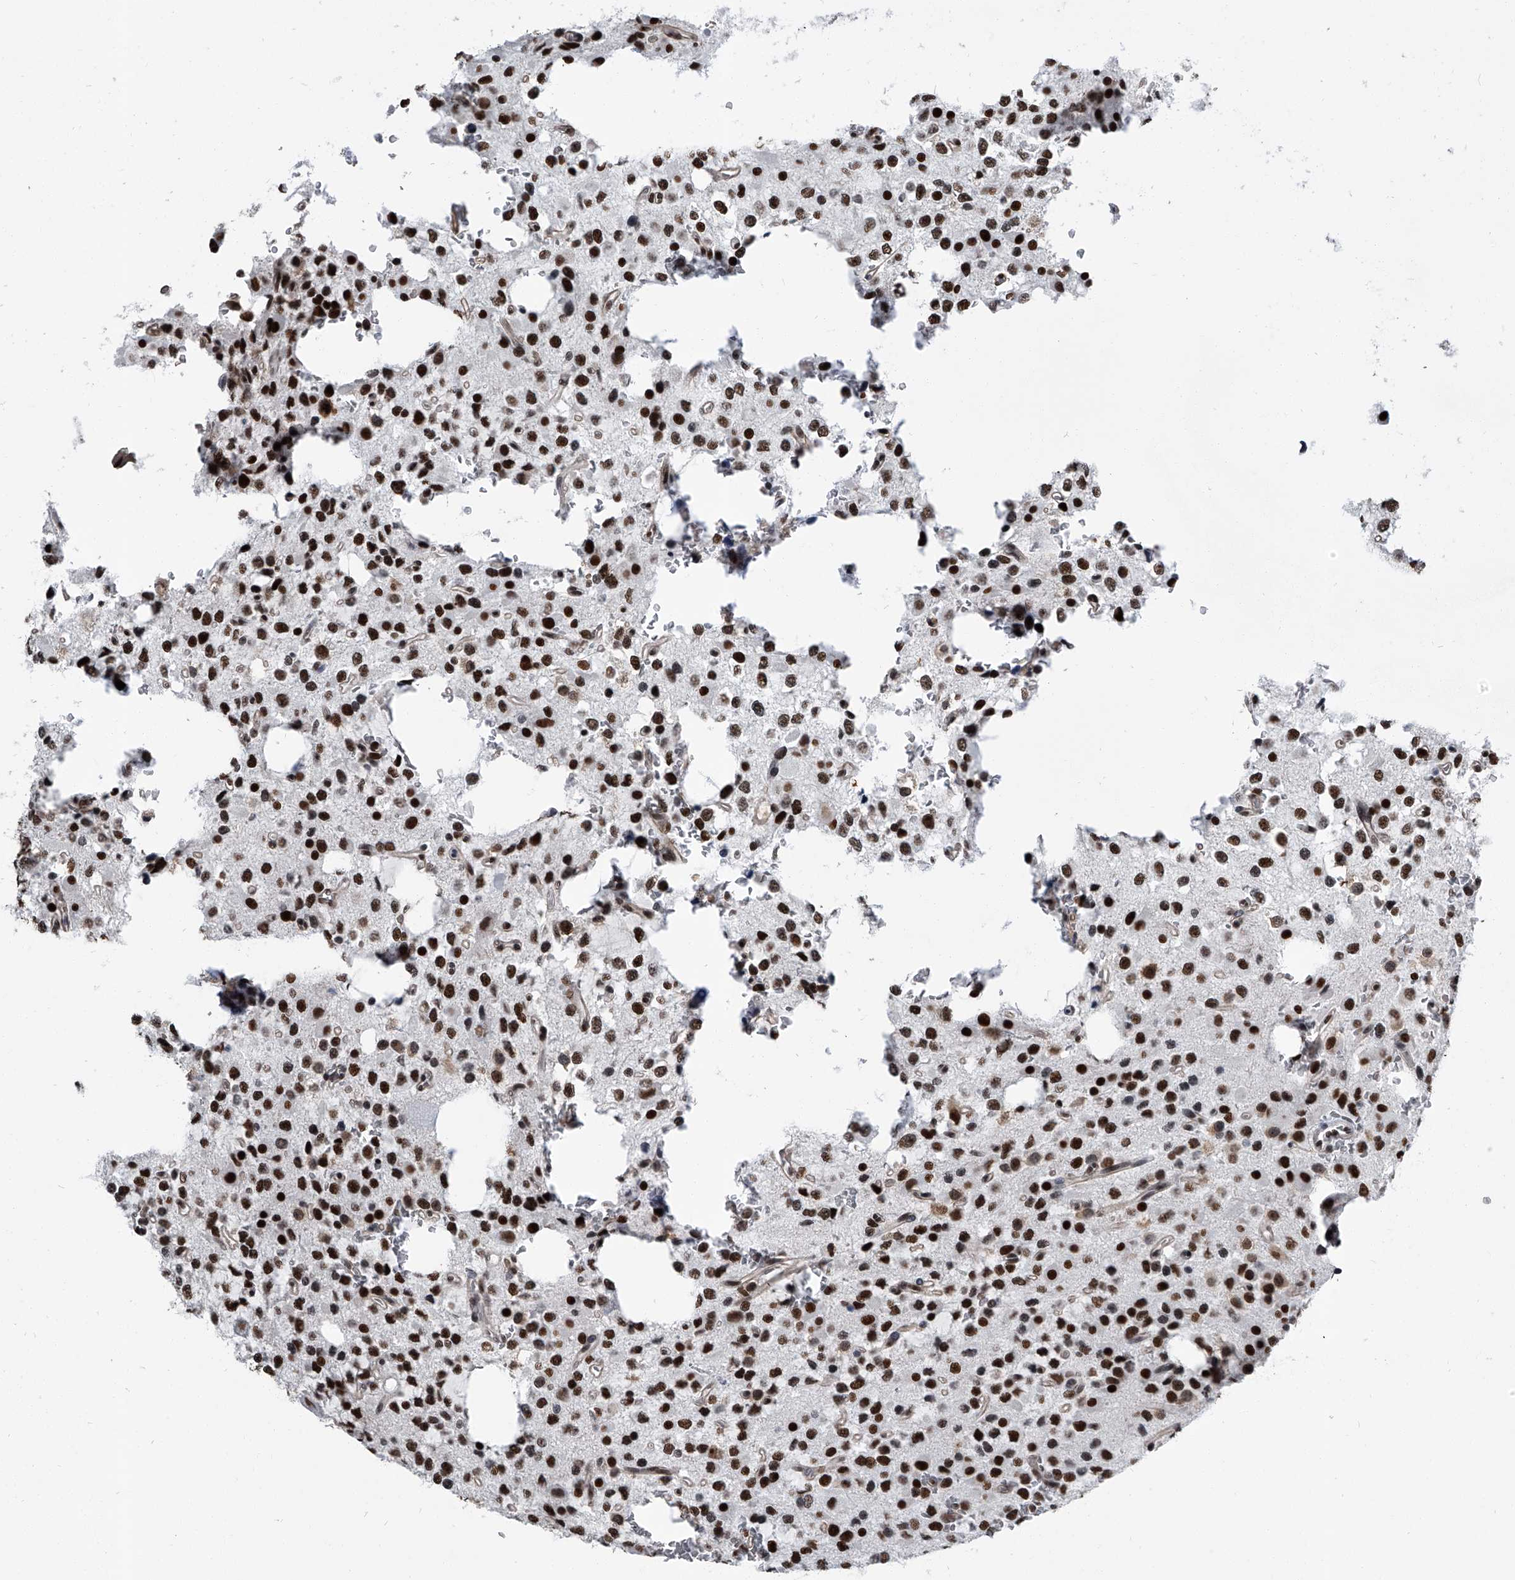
{"staining": {"intensity": "strong", "quantity": ">75%", "location": "nuclear"}, "tissue": "glioma", "cell_type": "Tumor cells", "image_type": "cancer", "snomed": [{"axis": "morphology", "description": "Glioma, malignant, High grade"}, {"axis": "topography", "description": "Brain"}], "caption": "This micrograph reveals immunohistochemistry (IHC) staining of human malignant glioma (high-grade), with high strong nuclear expression in approximately >75% of tumor cells.", "gene": "SIM2", "patient": {"sex": "female", "age": 62}}